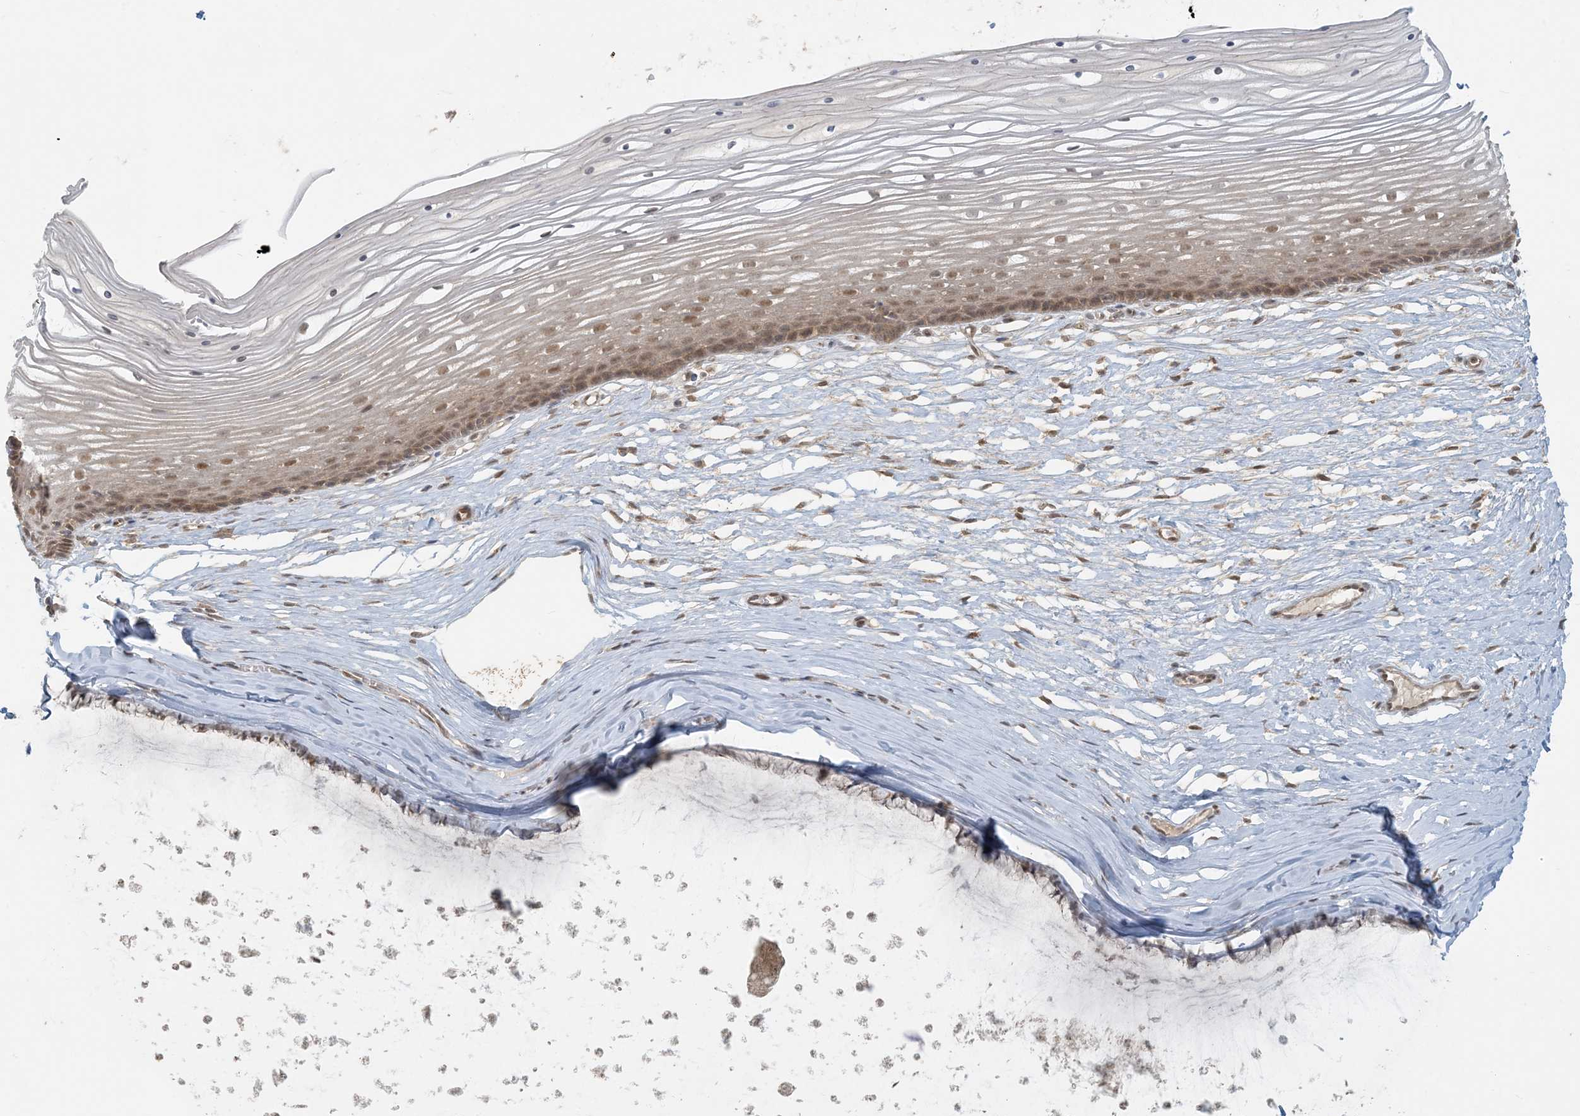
{"staining": {"intensity": "moderate", "quantity": "25%-75%", "location": "cytoplasmic/membranous,nuclear"}, "tissue": "vagina", "cell_type": "Squamous epithelial cells", "image_type": "normal", "snomed": [{"axis": "morphology", "description": "Normal tissue, NOS"}, {"axis": "topography", "description": "Vagina"}, {"axis": "topography", "description": "Cervix"}], "caption": "A high-resolution photomicrograph shows immunohistochemistry staining of benign vagina, which demonstrates moderate cytoplasmic/membranous,nuclear expression in approximately 25%-75% of squamous epithelial cells.", "gene": "BCORL1", "patient": {"sex": "female", "age": 40}}